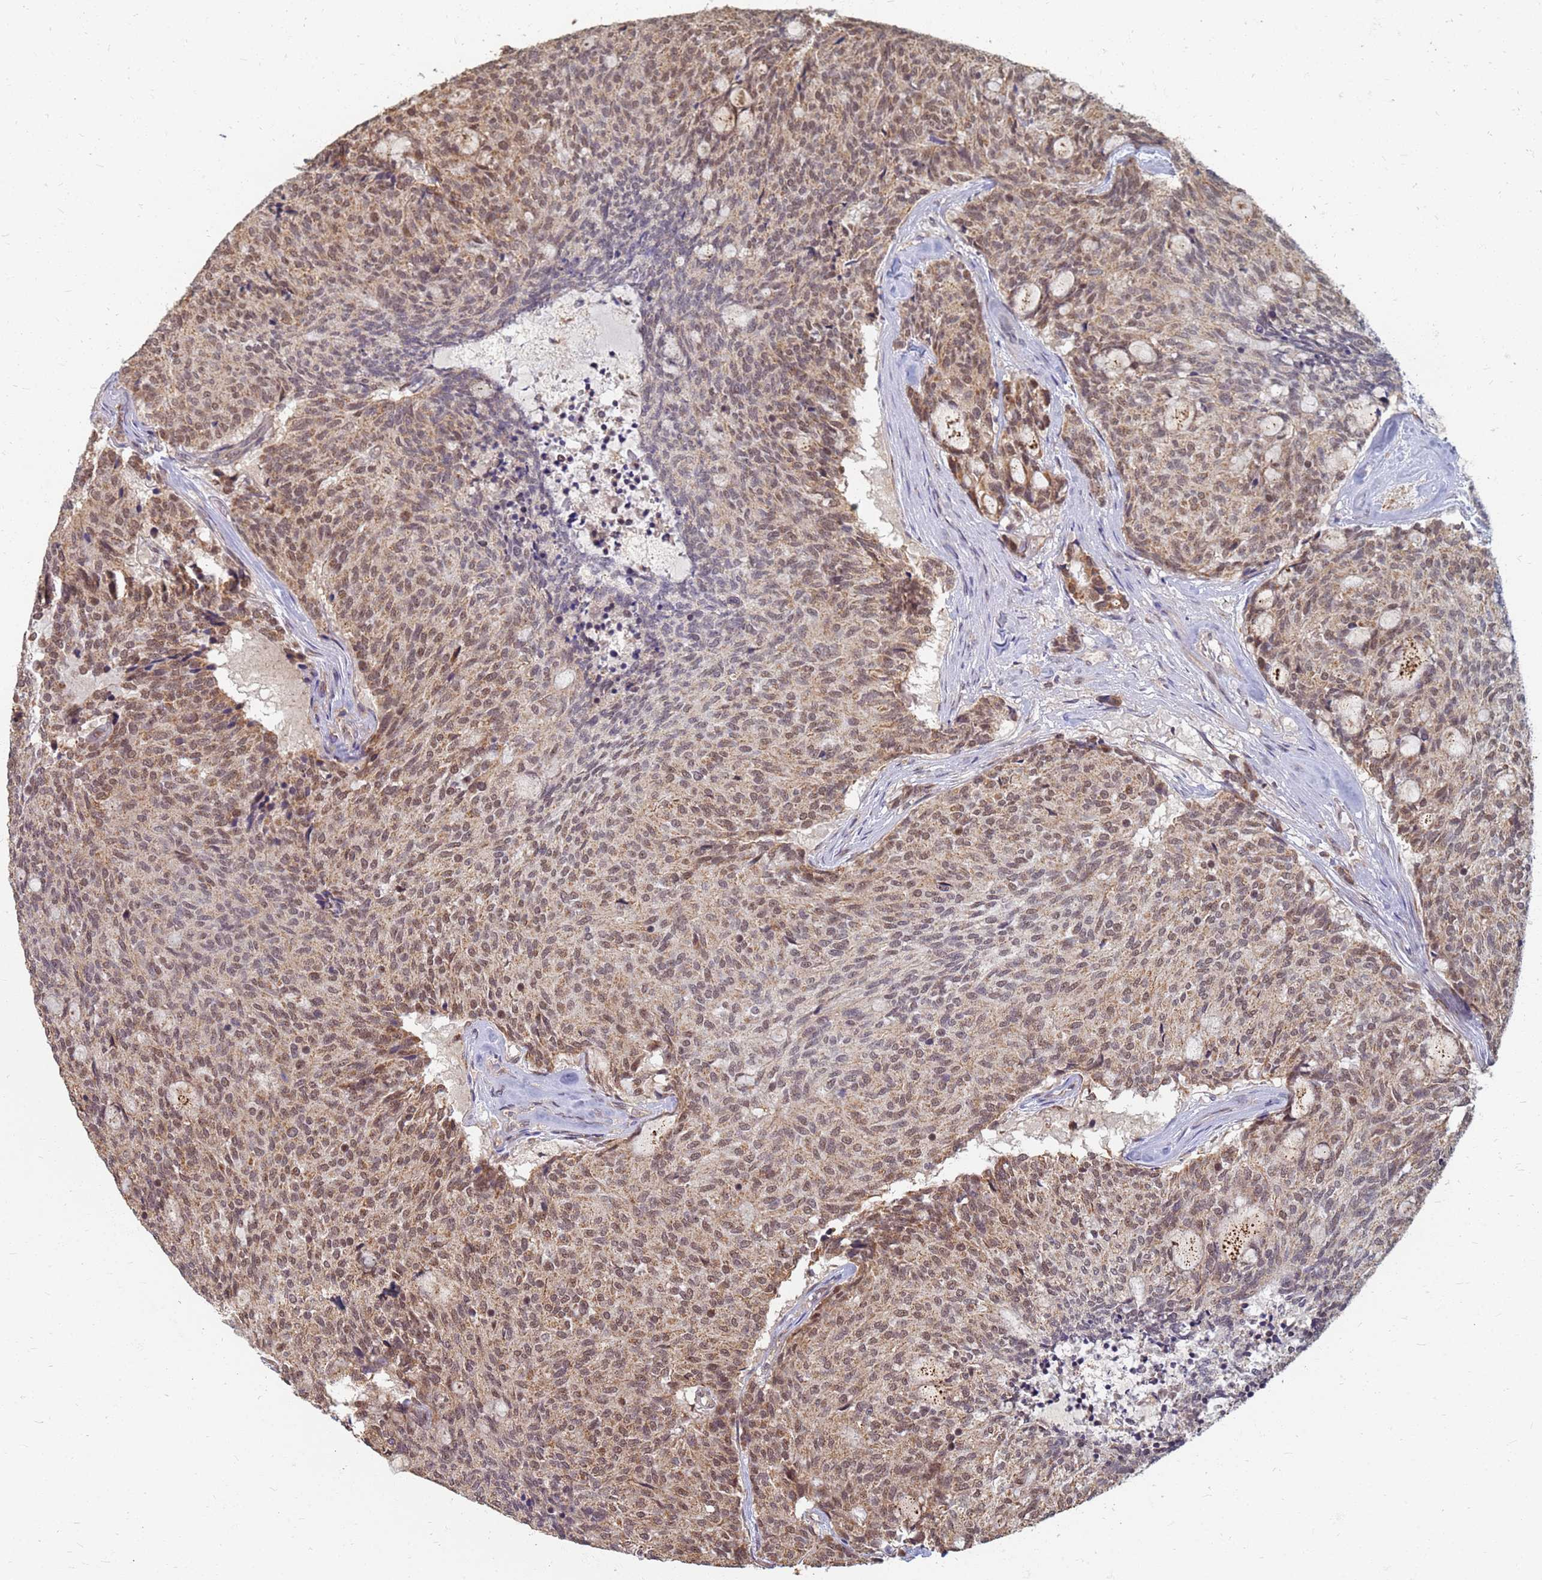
{"staining": {"intensity": "moderate", "quantity": ">75%", "location": "cytoplasmic/membranous,nuclear"}, "tissue": "carcinoid", "cell_type": "Tumor cells", "image_type": "cancer", "snomed": [{"axis": "morphology", "description": "Carcinoid, malignant, NOS"}, {"axis": "topography", "description": "Pancreas"}], "caption": "Human carcinoid (malignant) stained for a protein (brown) exhibits moderate cytoplasmic/membranous and nuclear positive positivity in approximately >75% of tumor cells.", "gene": "ITGB4", "patient": {"sex": "female", "age": 54}}